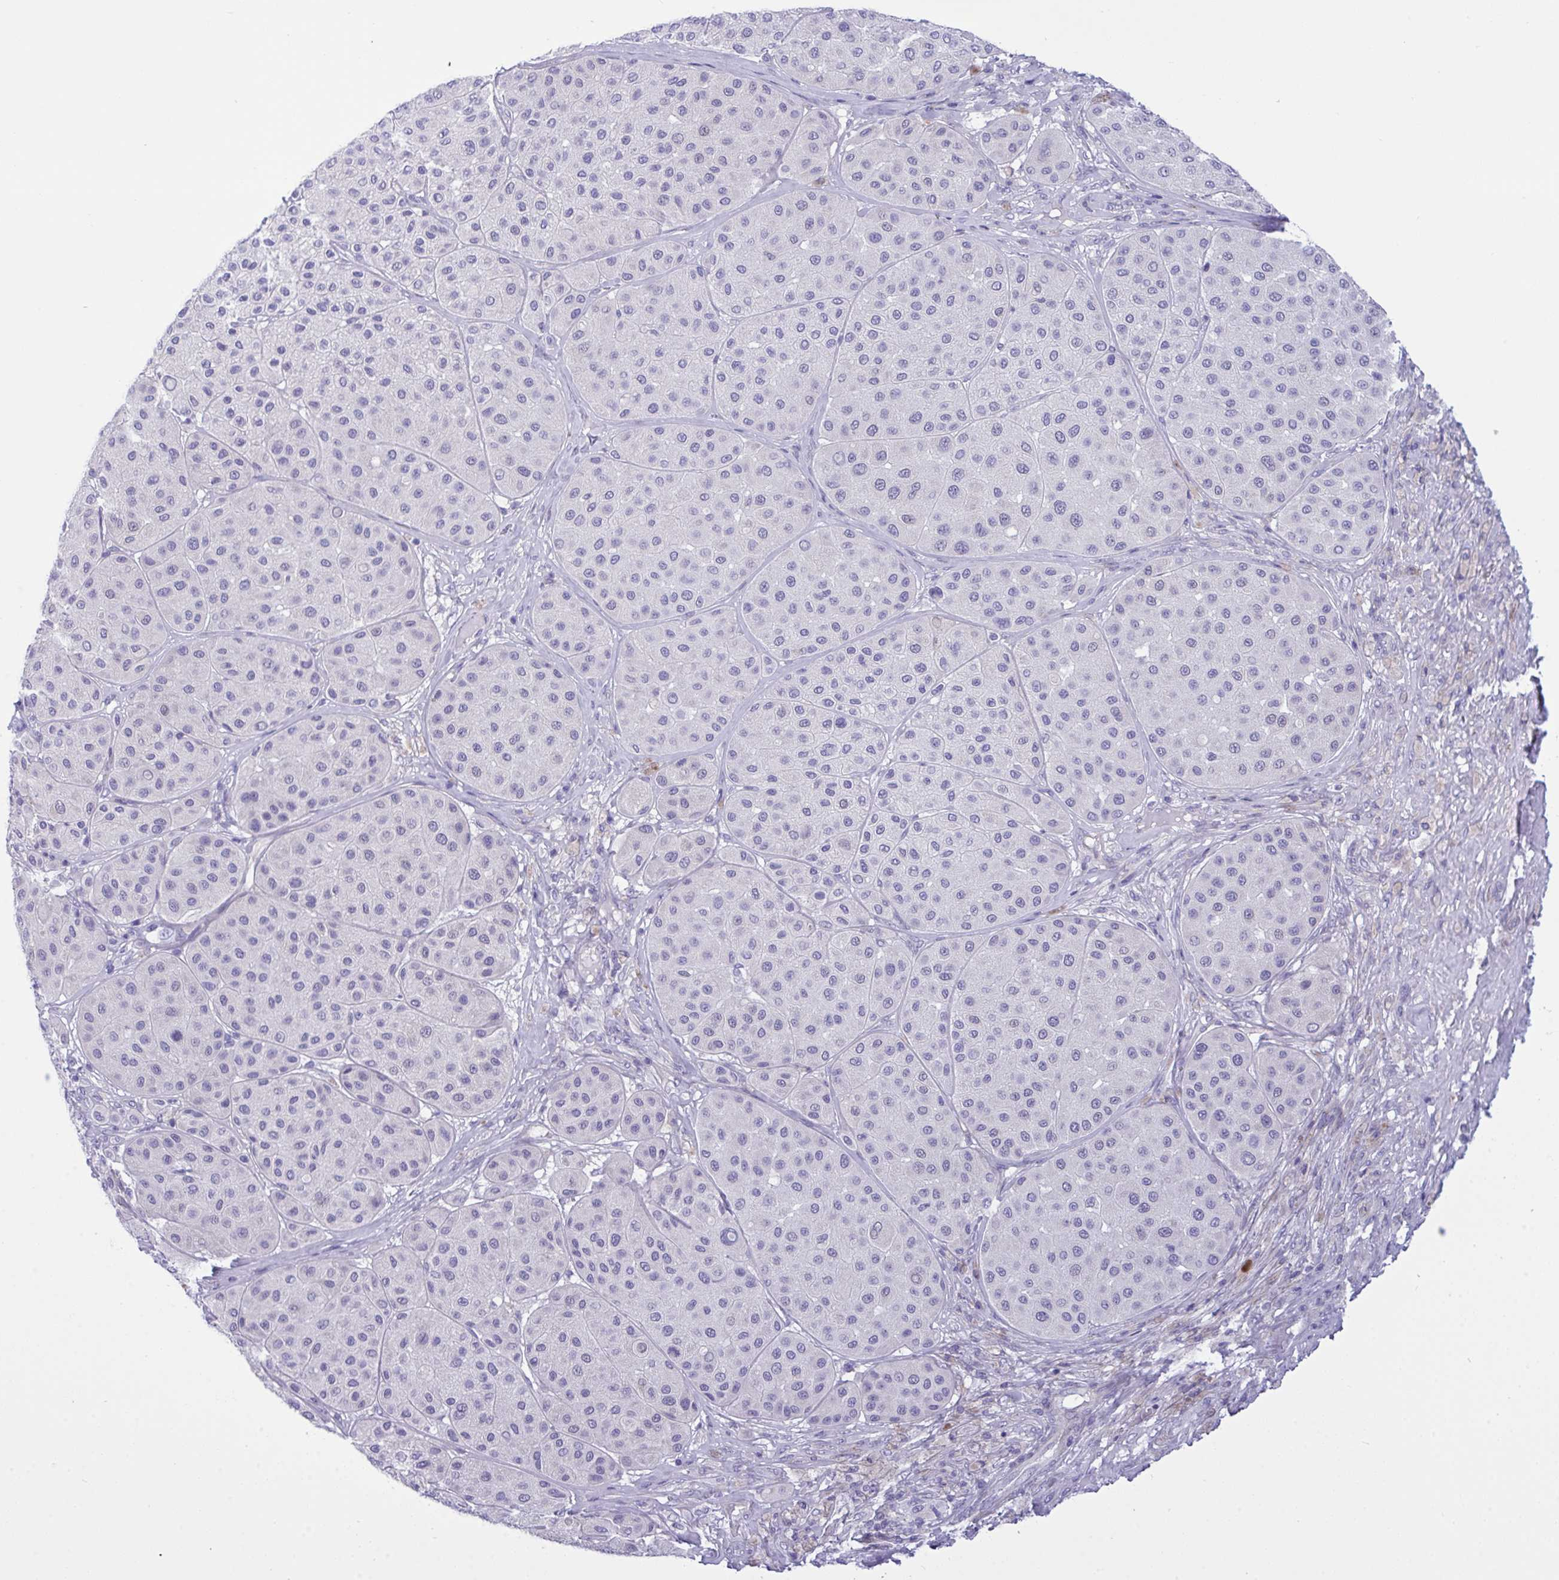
{"staining": {"intensity": "negative", "quantity": "none", "location": "none"}, "tissue": "melanoma", "cell_type": "Tumor cells", "image_type": "cancer", "snomed": [{"axis": "morphology", "description": "Malignant melanoma, Metastatic site"}, {"axis": "topography", "description": "Smooth muscle"}], "caption": "Immunohistochemistry (IHC) micrograph of neoplastic tissue: melanoma stained with DAB (3,3'-diaminobenzidine) demonstrates no significant protein staining in tumor cells. The staining was performed using DAB to visualize the protein expression in brown, while the nuclei were stained in blue with hematoxylin (Magnification: 20x).", "gene": "WDR97", "patient": {"sex": "male", "age": 41}}